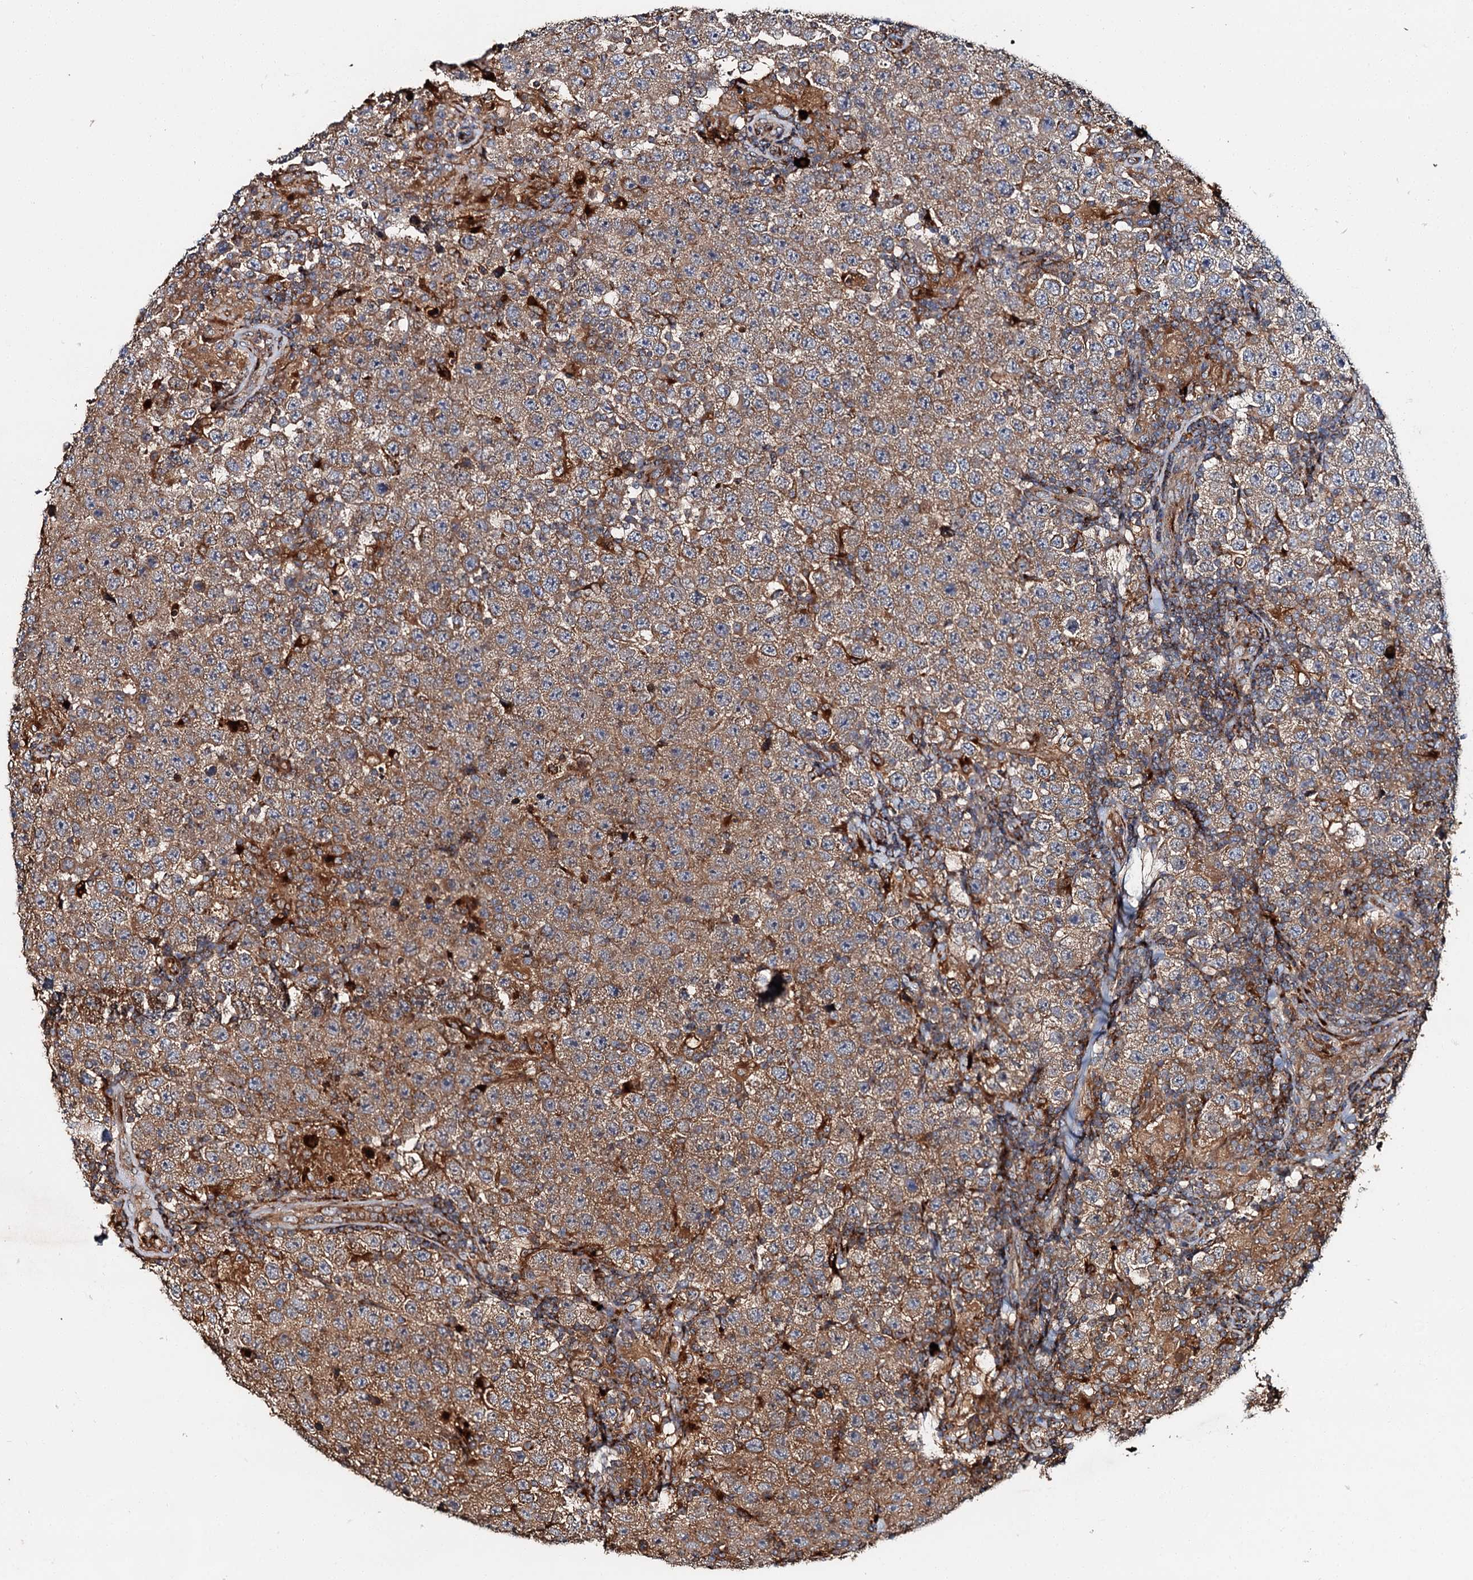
{"staining": {"intensity": "moderate", "quantity": ">75%", "location": "cytoplasmic/membranous"}, "tissue": "testis cancer", "cell_type": "Tumor cells", "image_type": "cancer", "snomed": [{"axis": "morphology", "description": "Normal tissue, NOS"}, {"axis": "morphology", "description": "Urothelial carcinoma, High grade"}, {"axis": "morphology", "description": "Seminoma, NOS"}, {"axis": "morphology", "description": "Carcinoma, Embryonal, NOS"}, {"axis": "topography", "description": "Urinary bladder"}, {"axis": "topography", "description": "Testis"}], "caption": "This is a photomicrograph of IHC staining of testis seminoma, which shows moderate staining in the cytoplasmic/membranous of tumor cells.", "gene": "WDR73", "patient": {"sex": "male", "age": 41}}